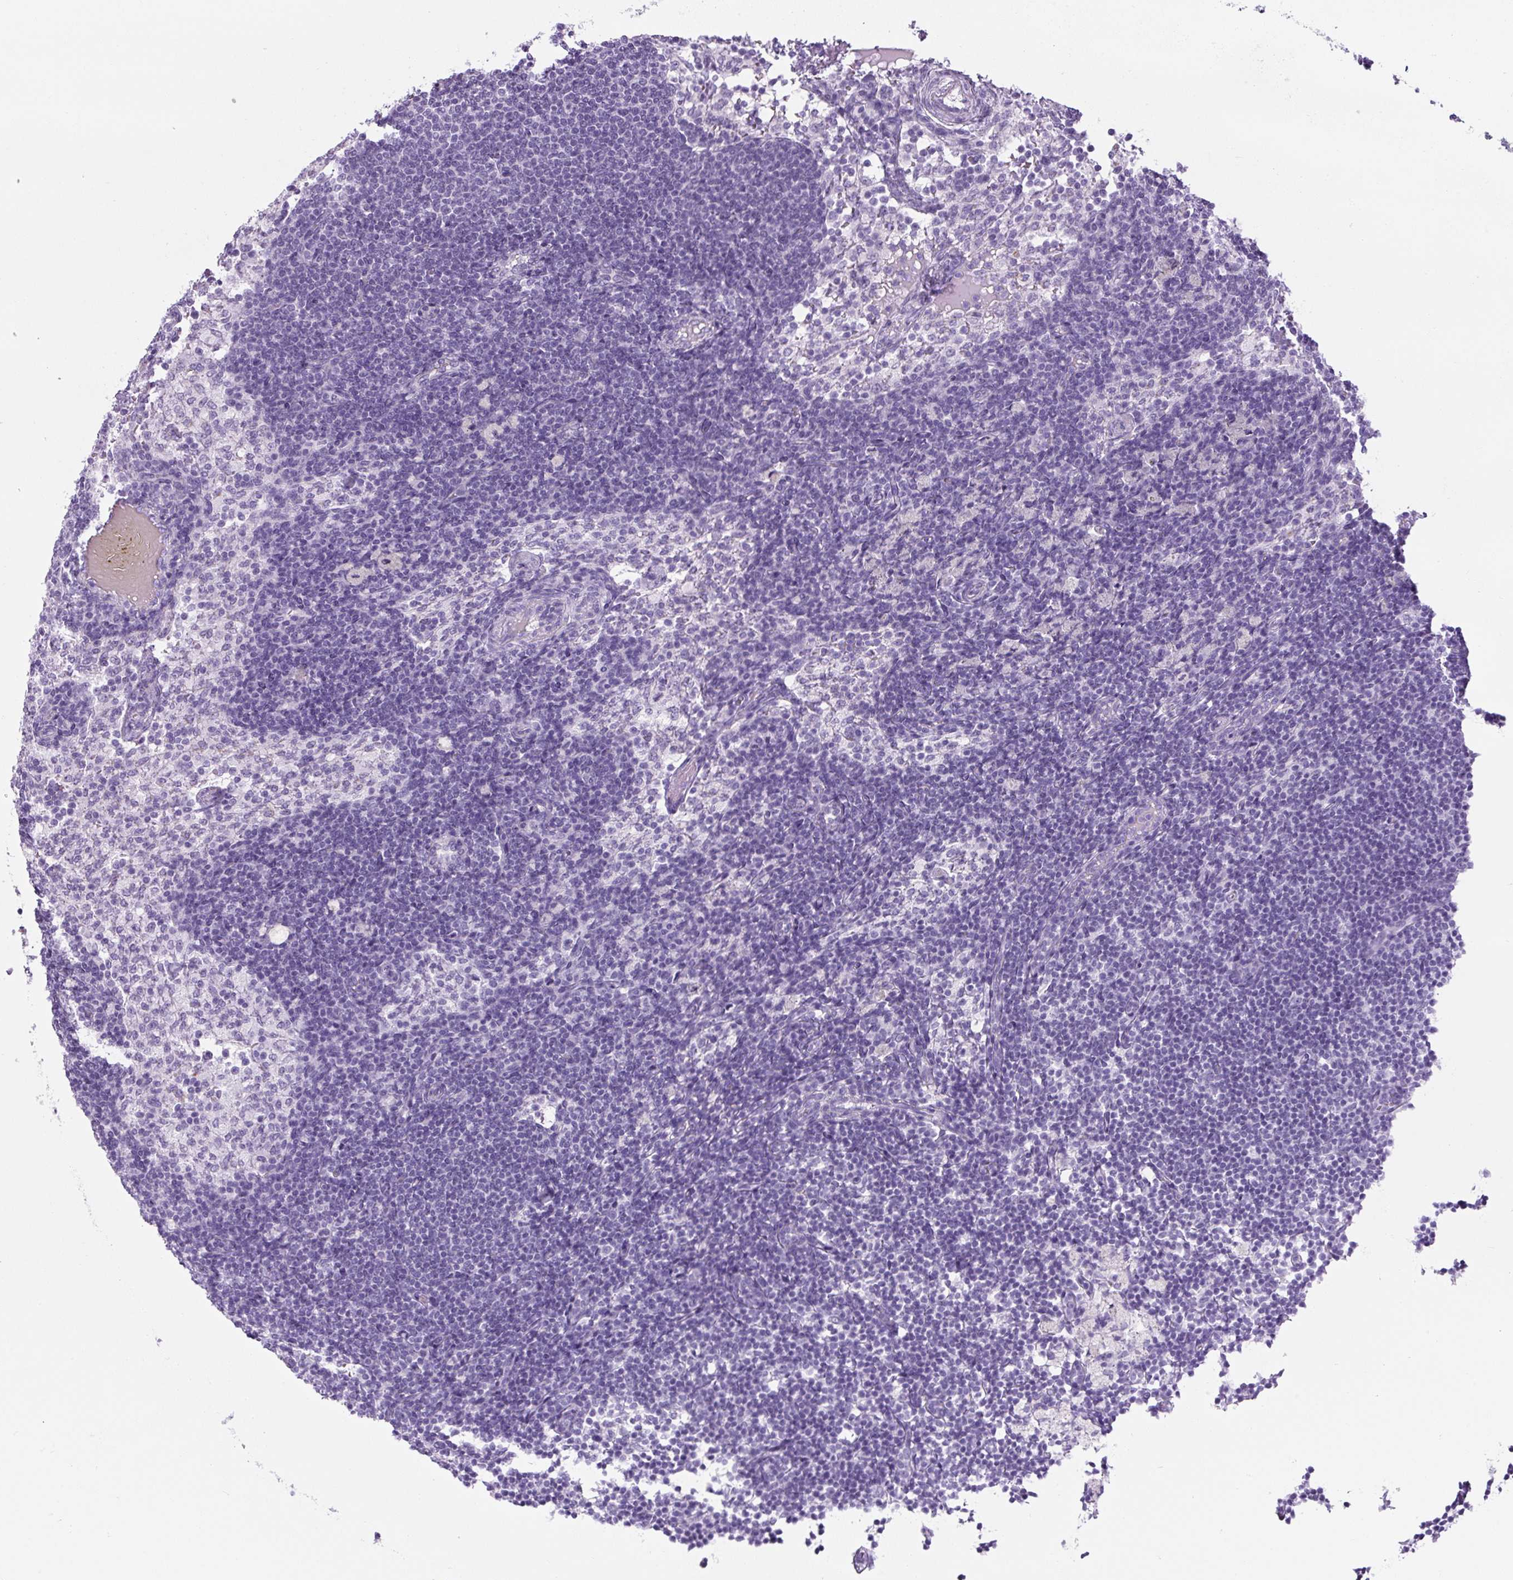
{"staining": {"intensity": "negative", "quantity": "none", "location": "none"}, "tissue": "lymph node", "cell_type": "Non-germinal center cells", "image_type": "normal", "snomed": [{"axis": "morphology", "description": "Normal tissue, NOS"}, {"axis": "topography", "description": "Lymph node"}], "caption": "The micrograph demonstrates no staining of non-germinal center cells in benign lymph node. (DAB (3,3'-diaminobenzidine) immunohistochemistry (IHC) with hematoxylin counter stain).", "gene": "RSPO4", "patient": {"sex": "male", "age": 49}}